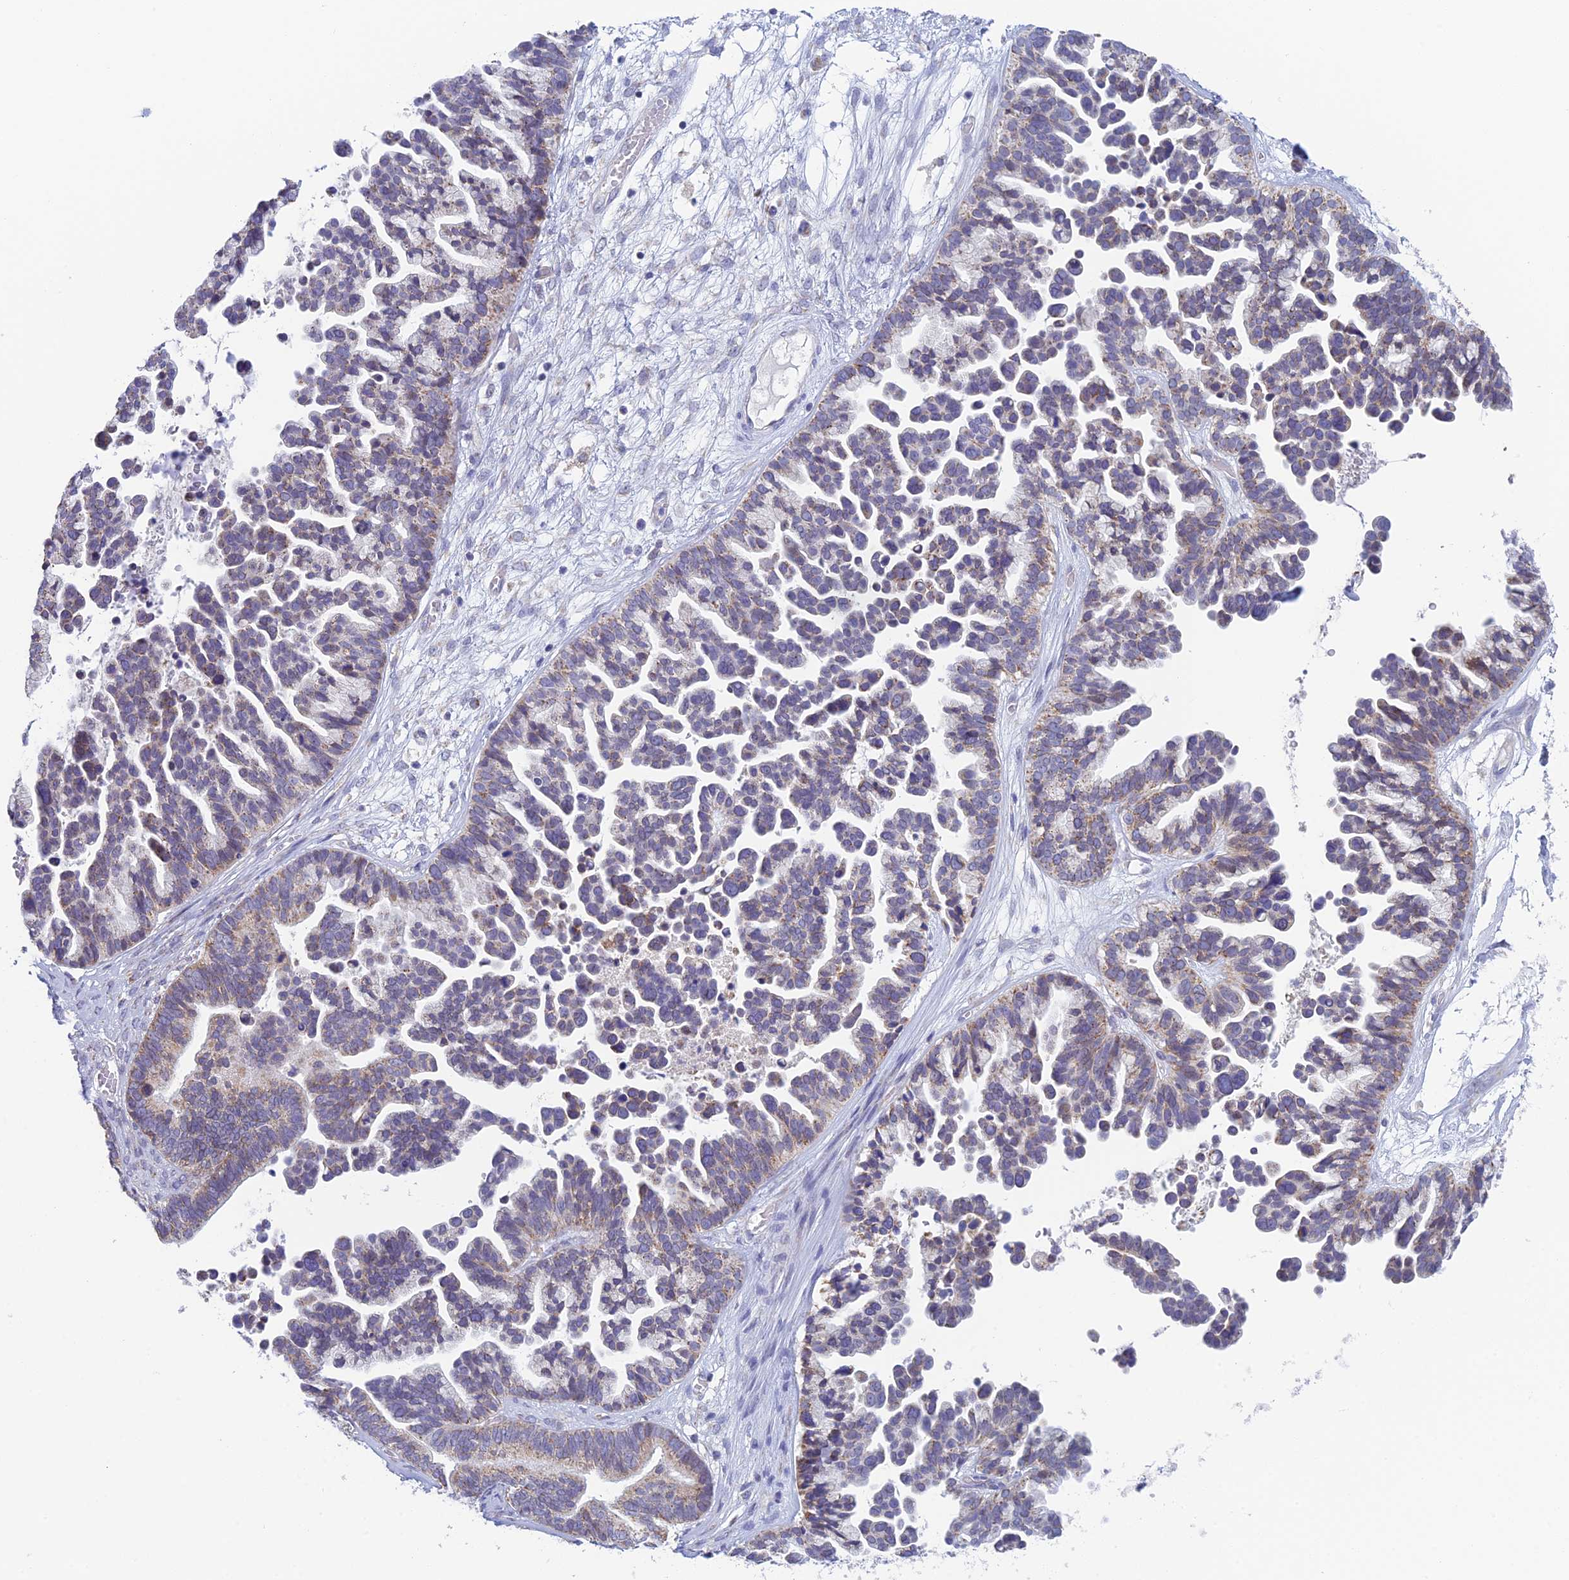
{"staining": {"intensity": "weak", "quantity": "25%-75%", "location": "cytoplasmic/membranous"}, "tissue": "ovarian cancer", "cell_type": "Tumor cells", "image_type": "cancer", "snomed": [{"axis": "morphology", "description": "Cystadenocarcinoma, serous, NOS"}, {"axis": "topography", "description": "Ovary"}], "caption": "Protein analysis of serous cystadenocarcinoma (ovarian) tissue exhibits weak cytoplasmic/membranous positivity in about 25%-75% of tumor cells.", "gene": "REXO5", "patient": {"sex": "female", "age": 56}}